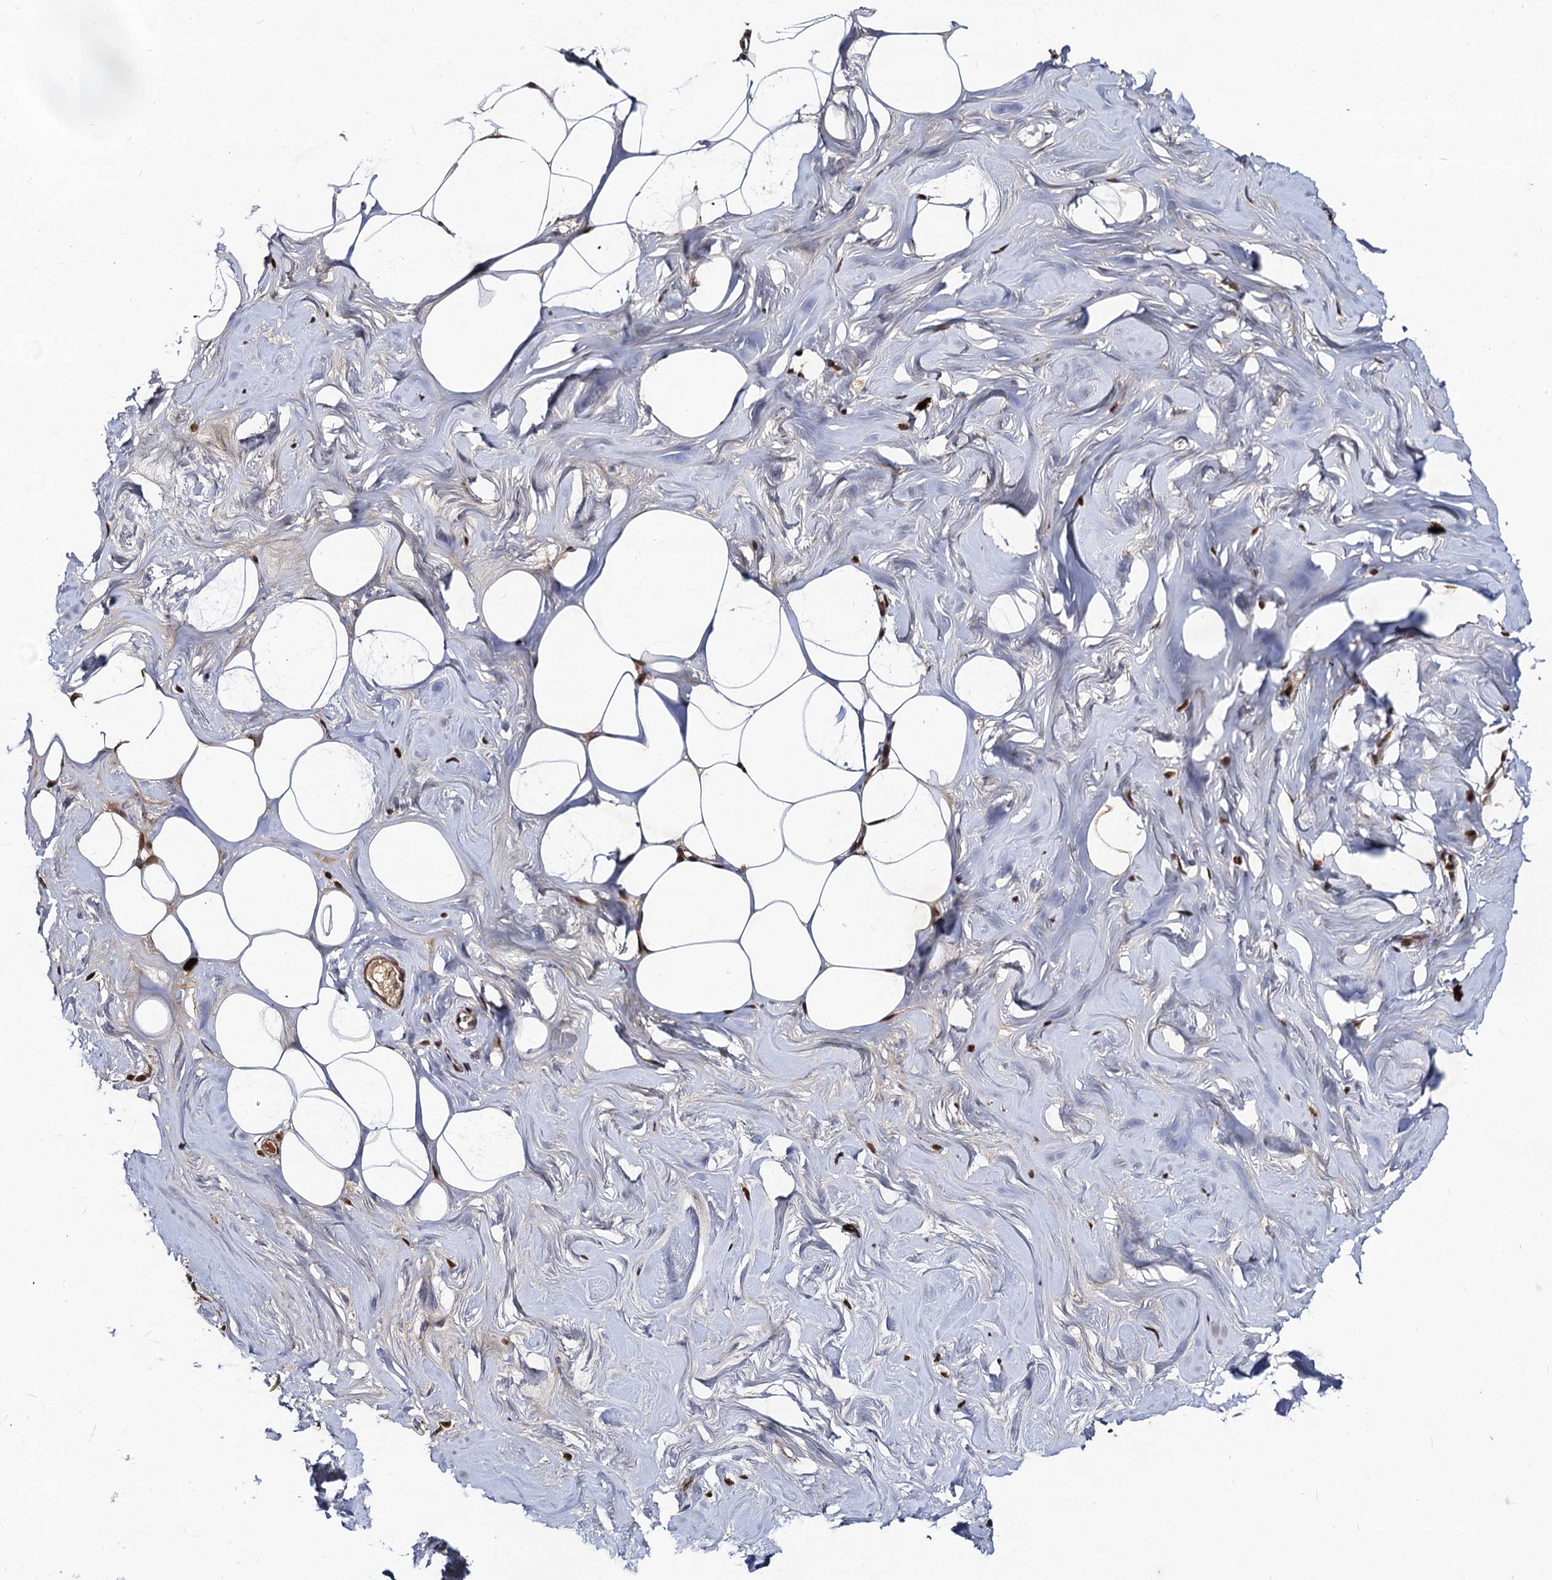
{"staining": {"intensity": "strong", "quantity": ">75%", "location": "nuclear"}, "tissue": "adipose tissue", "cell_type": "Adipocytes", "image_type": "normal", "snomed": [{"axis": "morphology", "description": "Normal tissue, NOS"}, {"axis": "morphology", "description": "Fibrosis, NOS"}, {"axis": "topography", "description": "Breast"}, {"axis": "topography", "description": "Adipose tissue"}], "caption": "Immunohistochemistry histopathology image of benign adipose tissue stained for a protein (brown), which shows high levels of strong nuclear expression in about >75% of adipocytes.", "gene": "SFSWAP", "patient": {"sex": "female", "age": 39}}